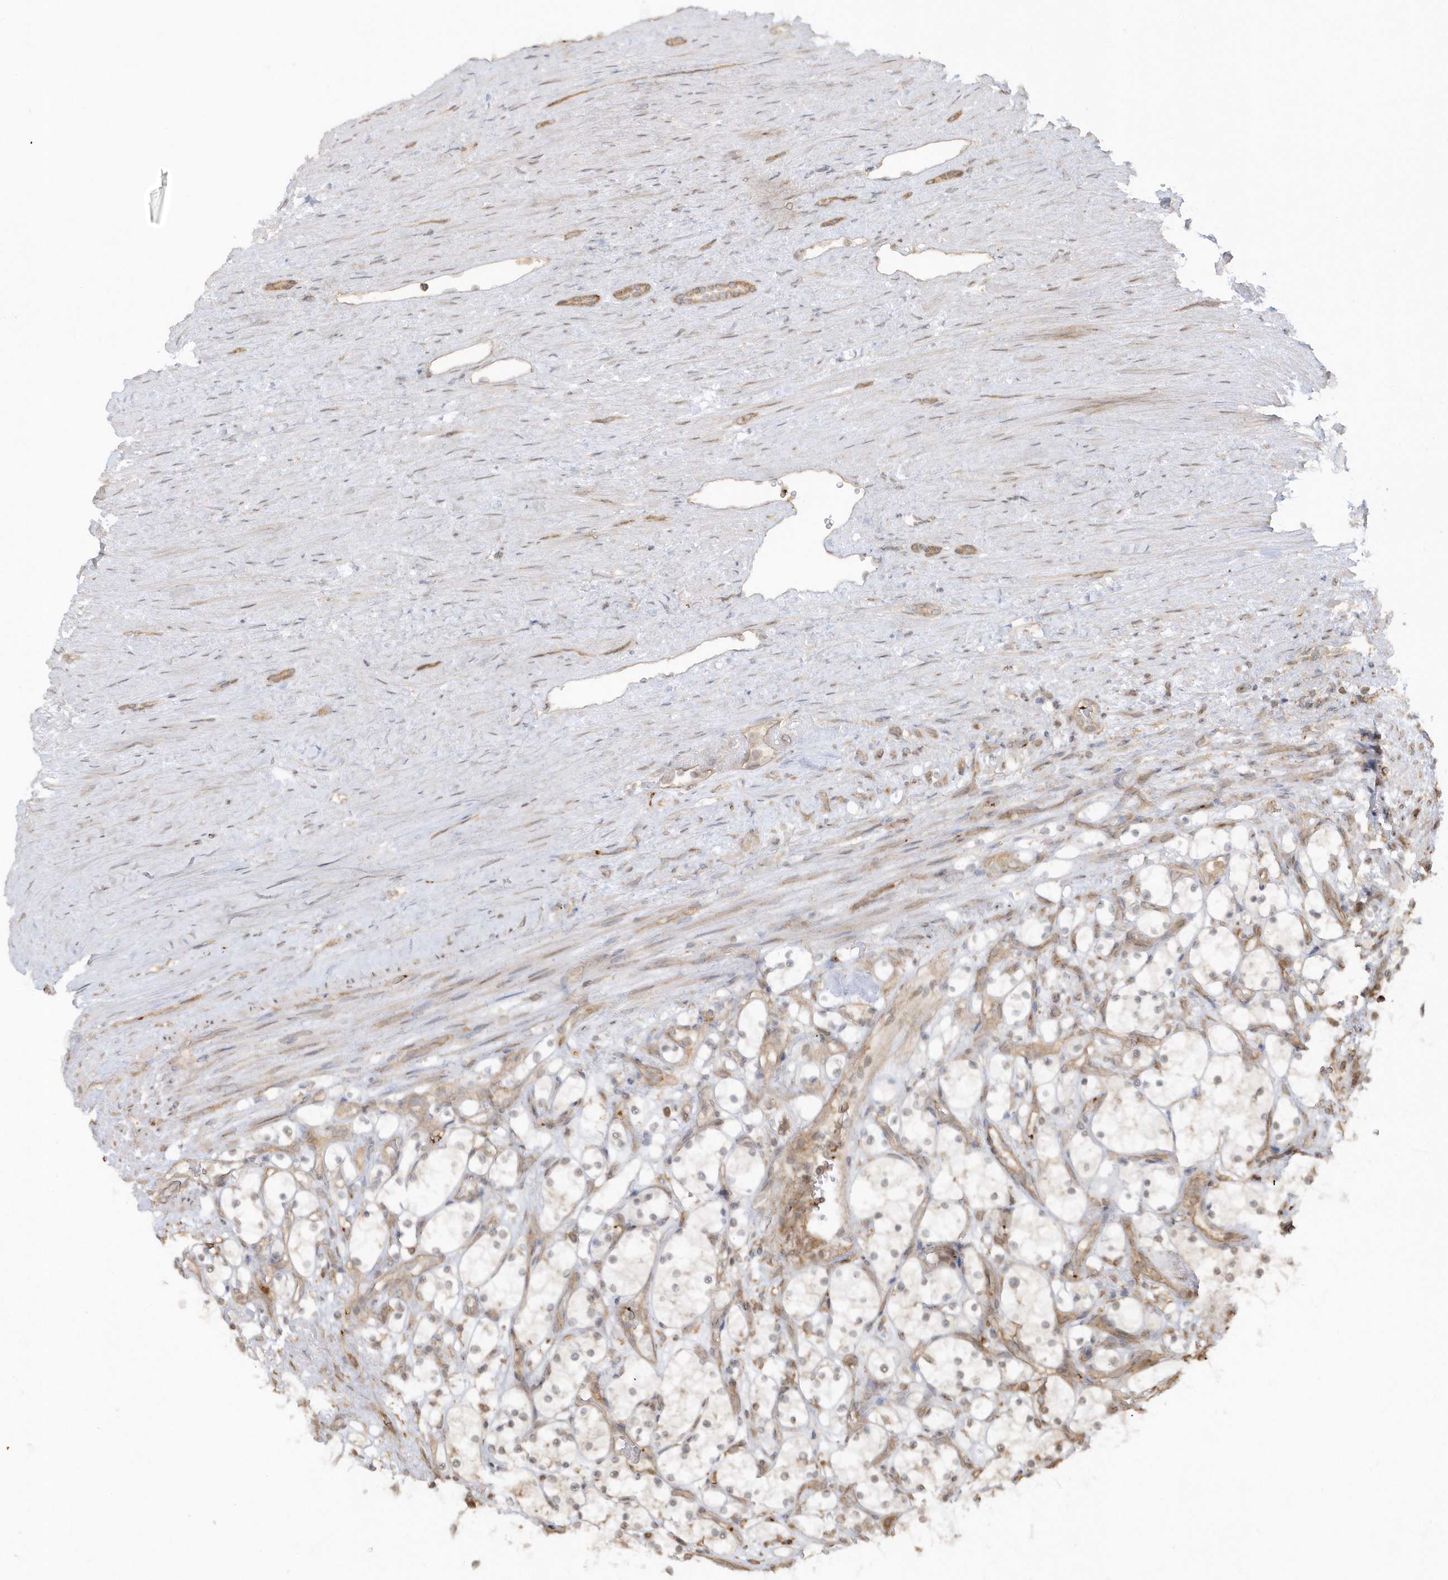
{"staining": {"intensity": "negative", "quantity": "none", "location": "none"}, "tissue": "renal cancer", "cell_type": "Tumor cells", "image_type": "cancer", "snomed": [{"axis": "morphology", "description": "Adenocarcinoma, NOS"}, {"axis": "topography", "description": "Kidney"}], "caption": "Histopathology image shows no significant protein positivity in tumor cells of renal cancer (adenocarcinoma).", "gene": "BSN", "patient": {"sex": "female", "age": 69}}